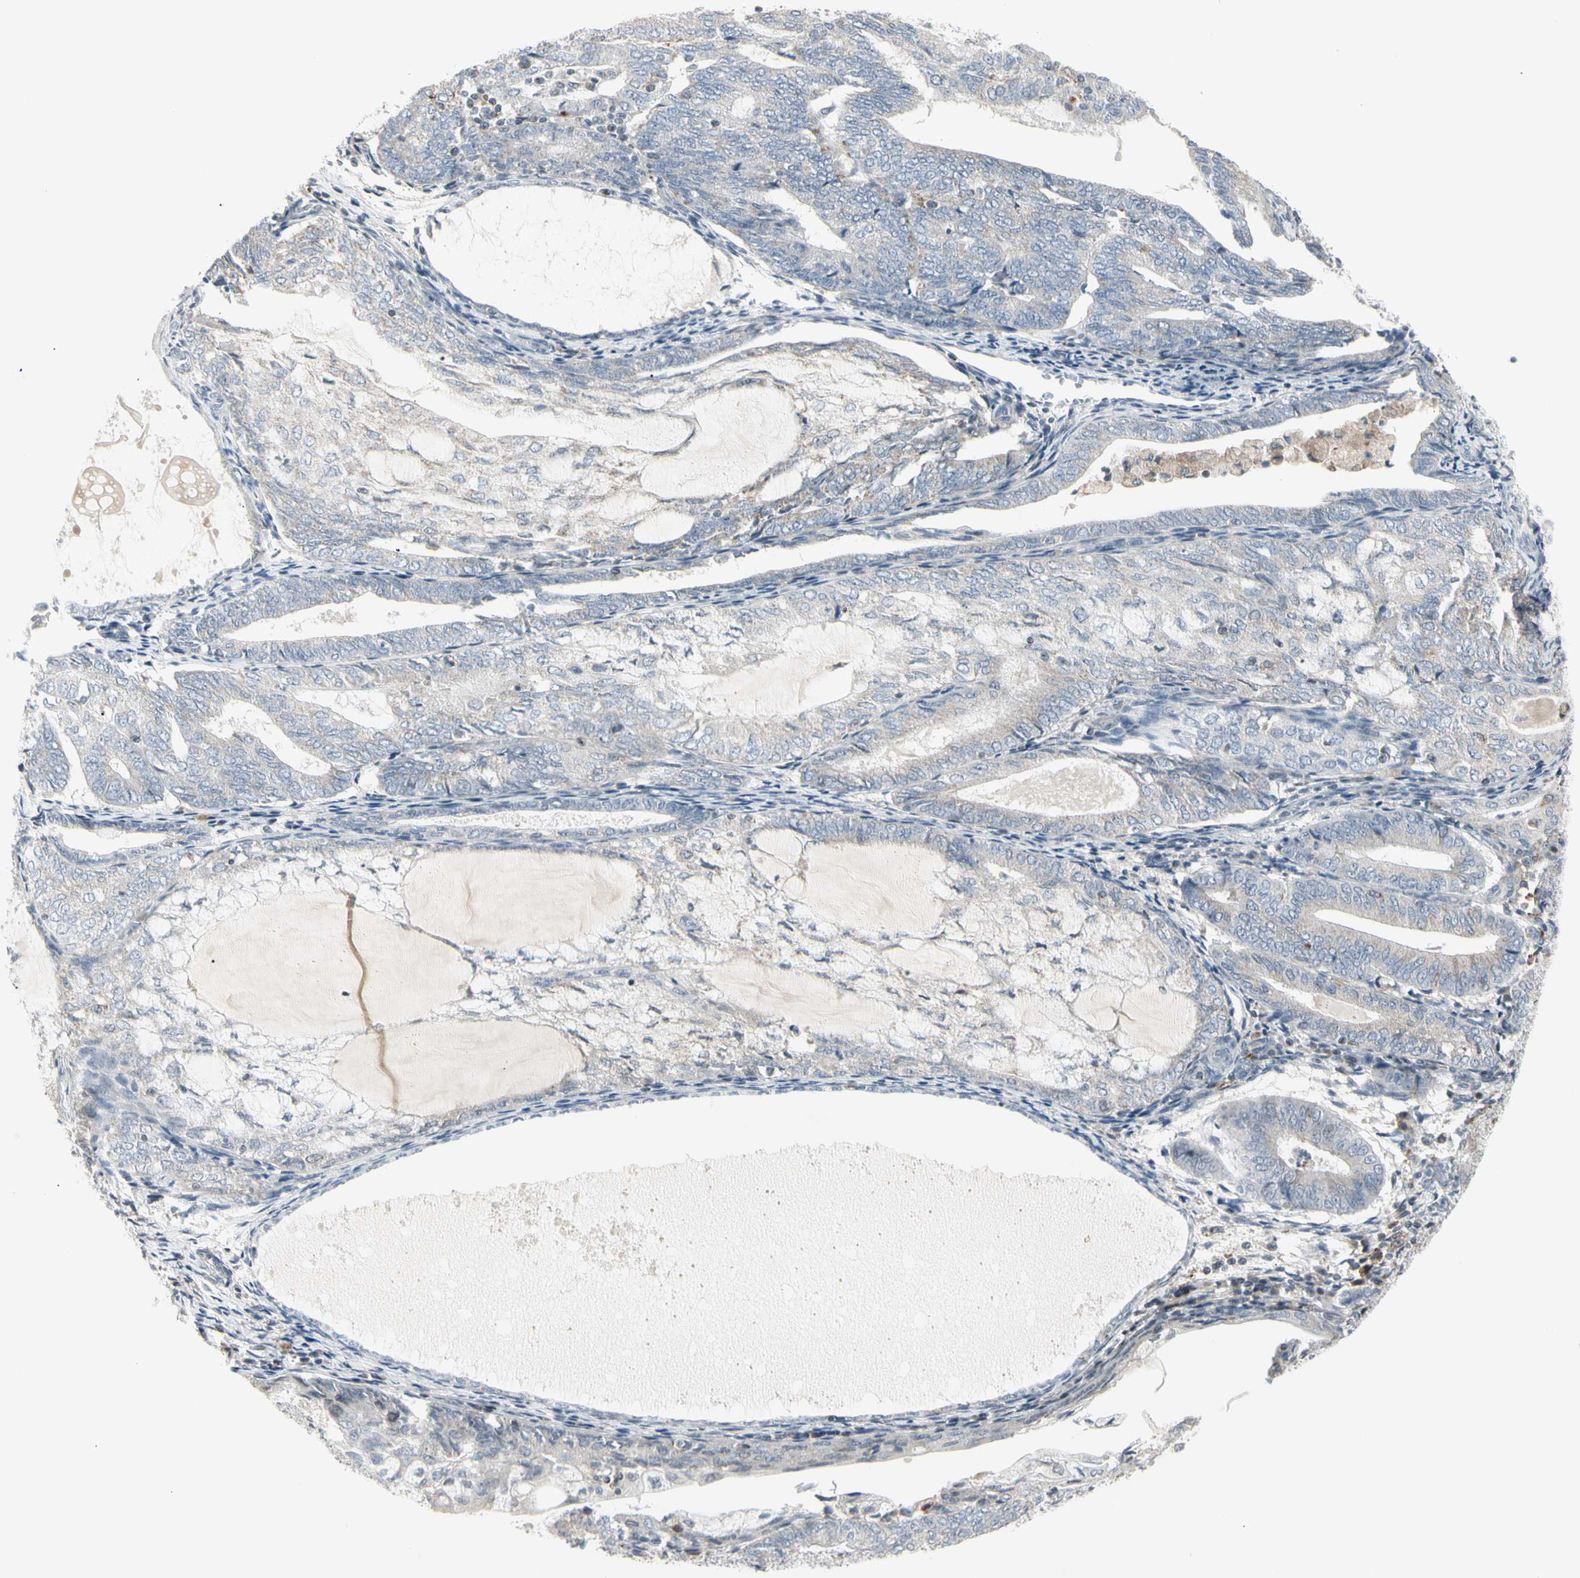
{"staining": {"intensity": "negative", "quantity": "none", "location": "none"}, "tissue": "endometrial cancer", "cell_type": "Tumor cells", "image_type": "cancer", "snomed": [{"axis": "morphology", "description": "Adenocarcinoma, NOS"}, {"axis": "topography", "description": "Endometrium"}], "caption": "High magnification brightfield microscopy of endometrial cancer (adenocarcinoma) stained with DAB (brown) and counterstained with hematoxylin (blue): tumor cells show no significant staining. Brightfield microscopy of immunohistochemistry (IHC) stained with DAB (brown) and hematoxylin (blue), captured at high magnification.", "gene": "TMEM176A", "patient": {"sex": "female", "age": 81}}